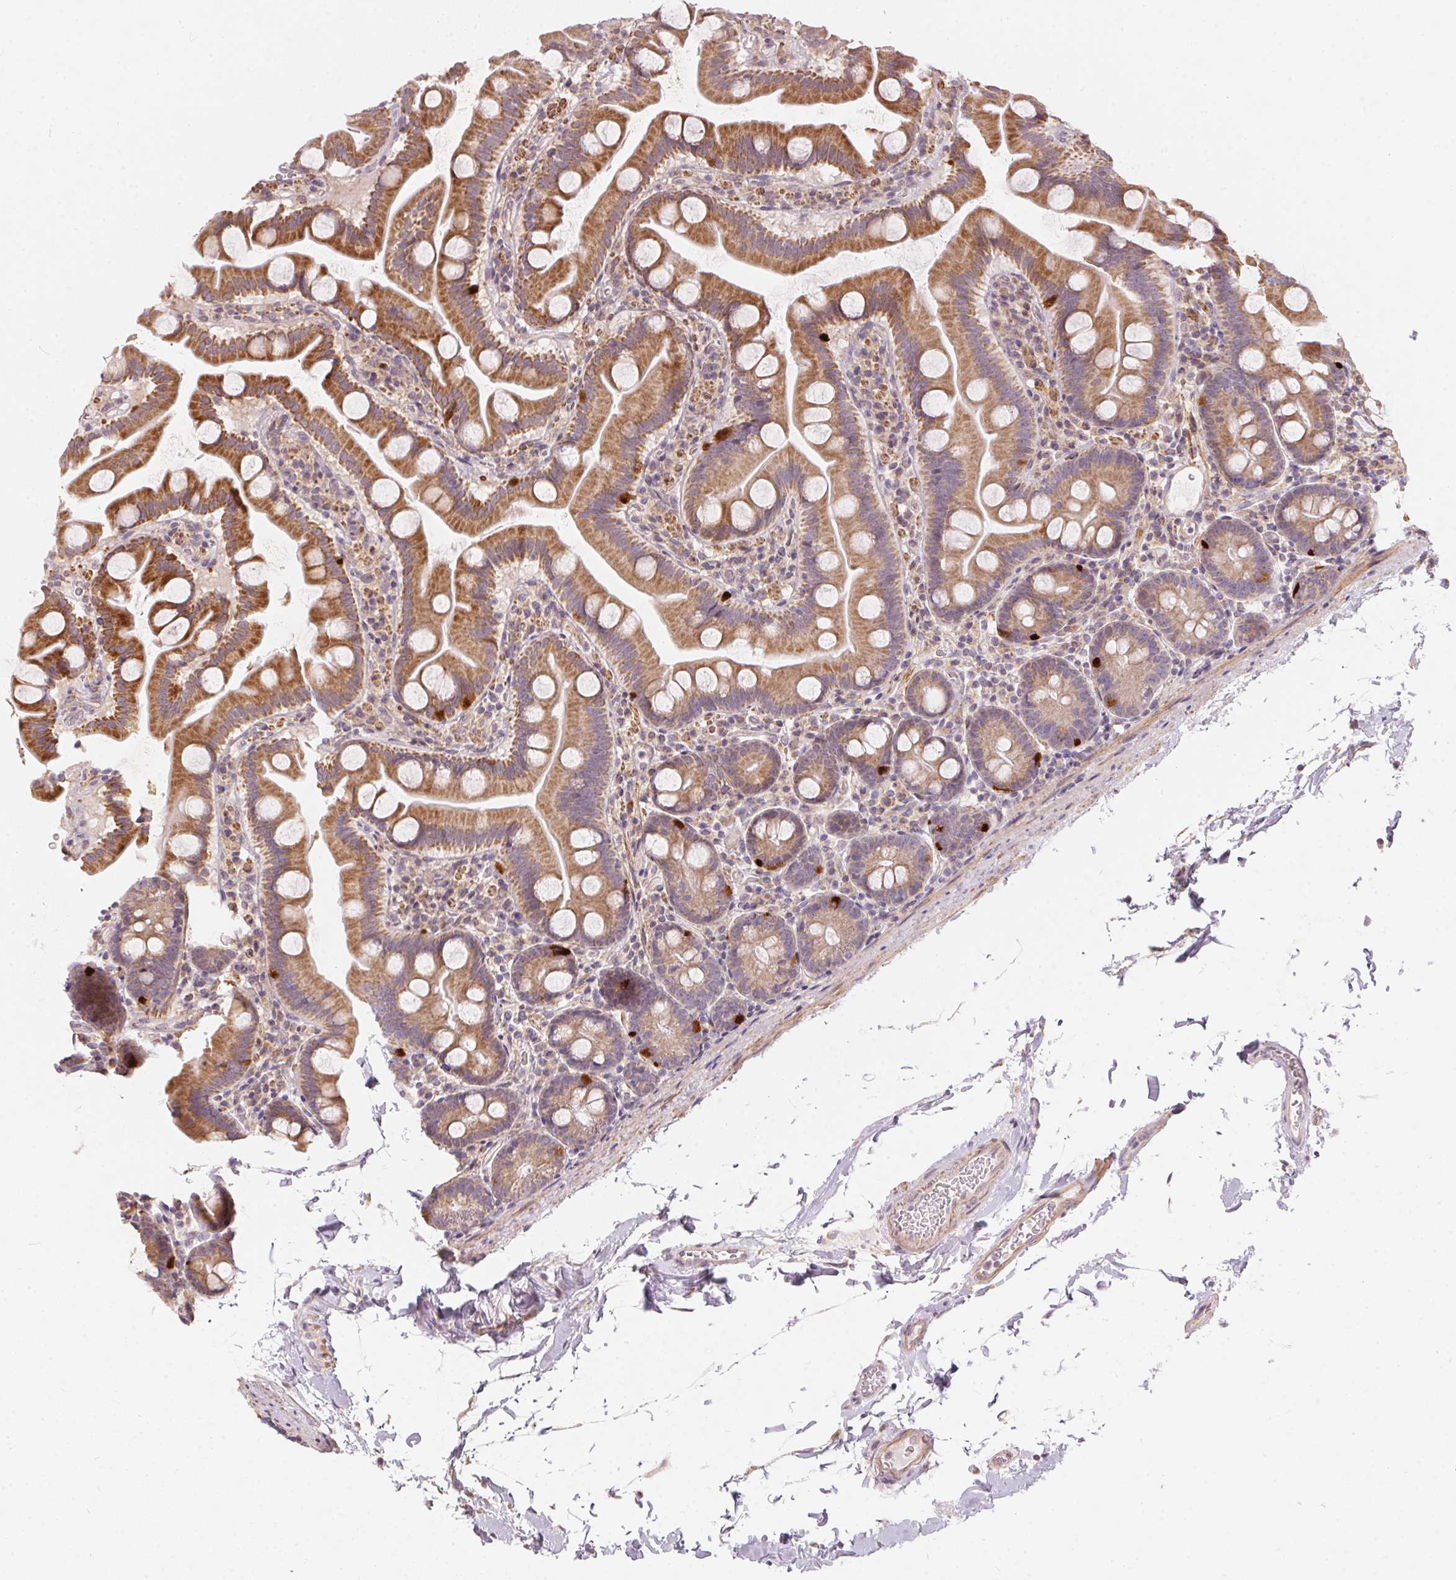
{"staining": {"intensity": "moderate", "quantity": ">75%", "location": "cytoplasmic/membranous"}, "tissue": "small intestine", "cell_type": "Glandular cells", "image_type": "normal", "snomed": [{"axis": "morphology", "description": "Normal tissue, NOS"}, {"axis": "topography", "description": "Small intestine"}], "caption": "Immunohistochemical staining of benign small intestine demonstrates moderate cytoplasmic/membranous protein staining in about >75% of glandular cells. (DAB (3,3'-diaminobenzidine) IHC, brown staining for protein, blue staining for nuclei).", "gene": "VWA5B2", "patient": {"sex": "female", "age": 68}}